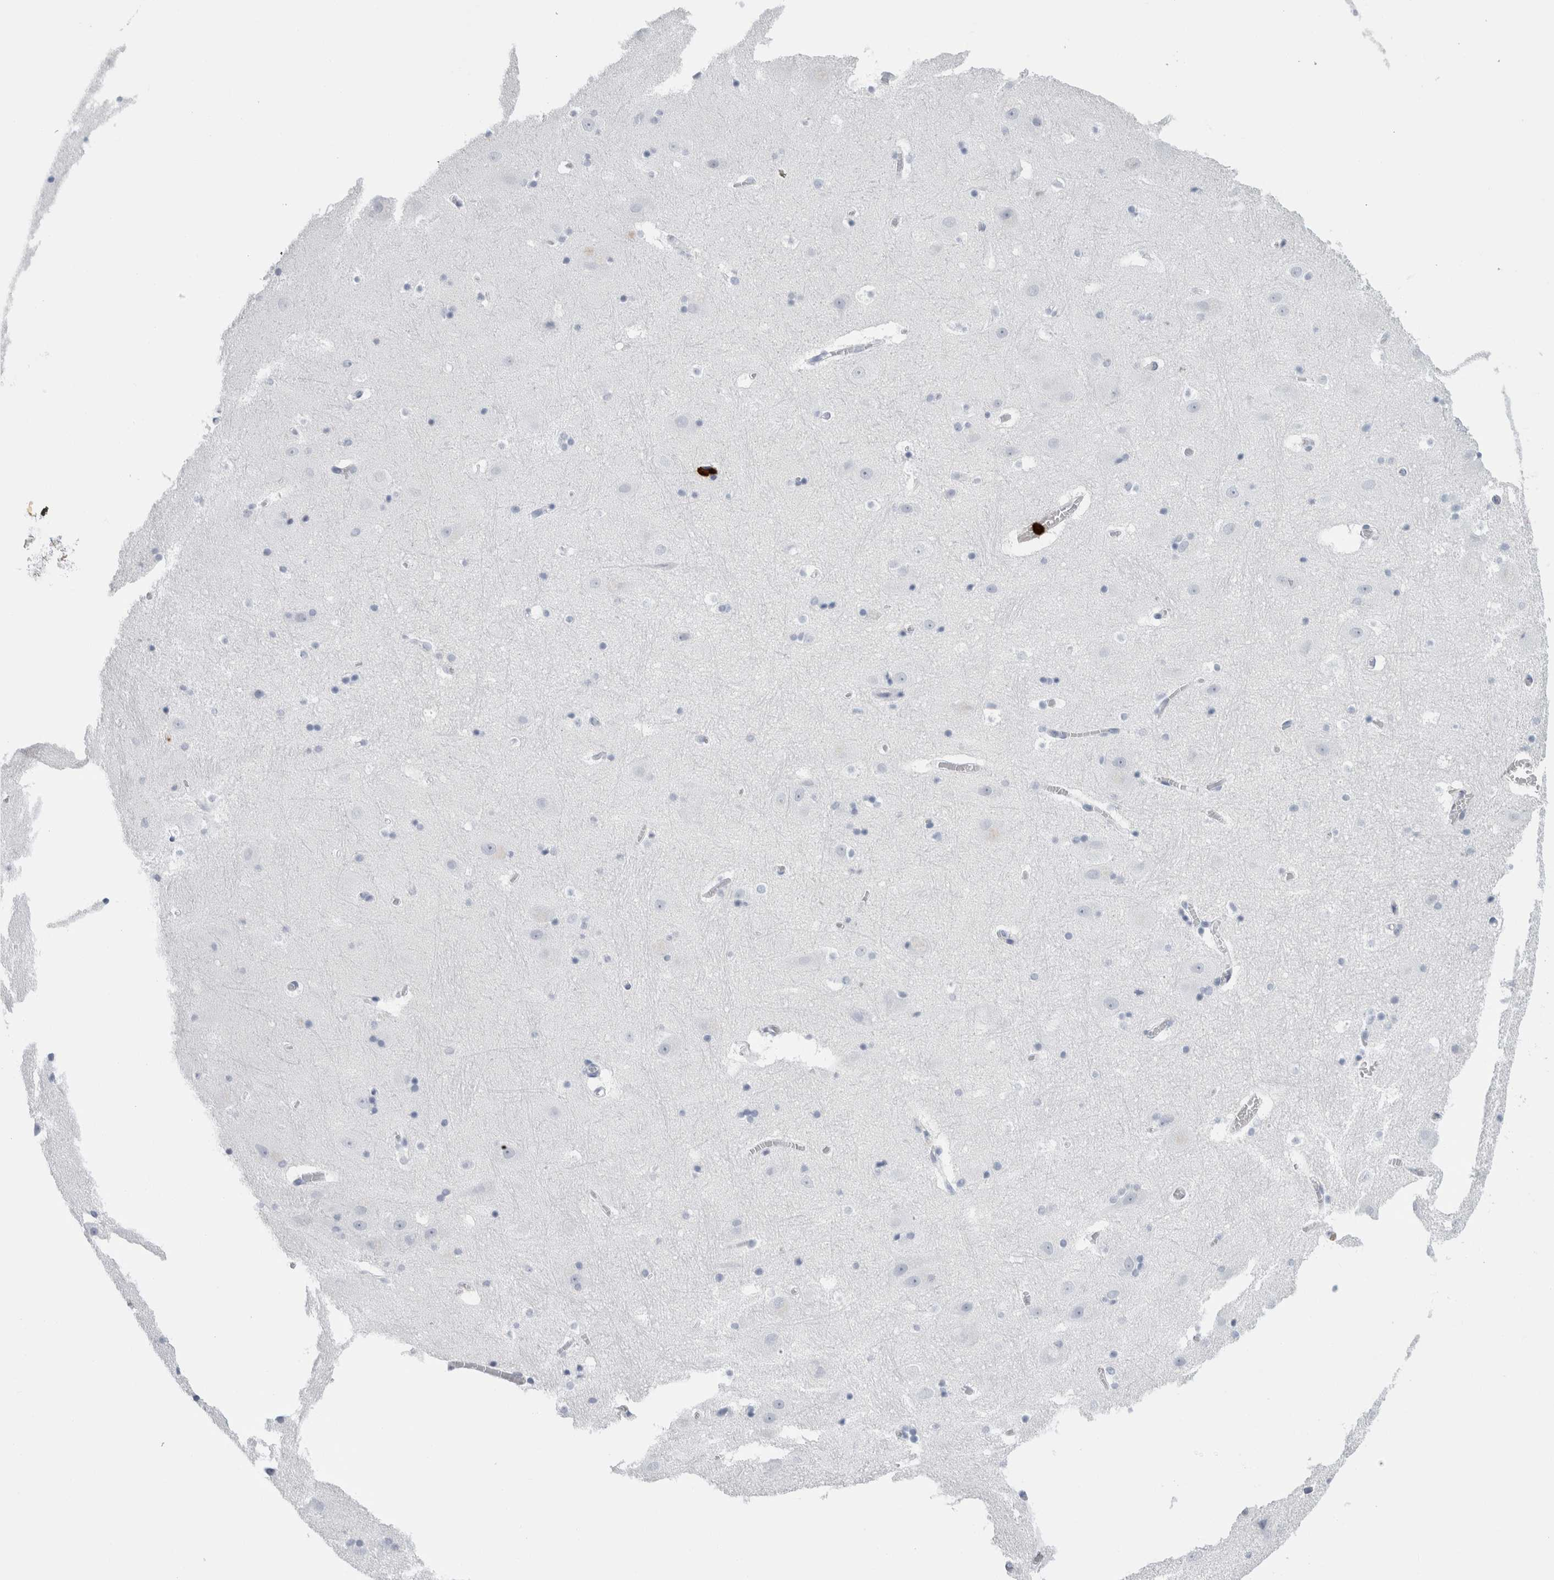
{"staining": {"intensity": "negative", "quantity": "none", "location": "none"}, "tissue": "hippocampus", "cell_type": "Glial cells", "image_type": "normal", "snomed": [{"axis": "morphology", "description": "Normal tissue, NOS"}, {"axis": "topography", "description": "Hippocampus"}], "caption": "Benign hippocampus was stained to show a protein in brown. There is no significant positivity in glial cells. The staining is performed using DAB brown chromogen with nuclei counter-stained in using hematoxylin.", "gene": "S100A8", "patient": {"sex": "male", "age": 45}}